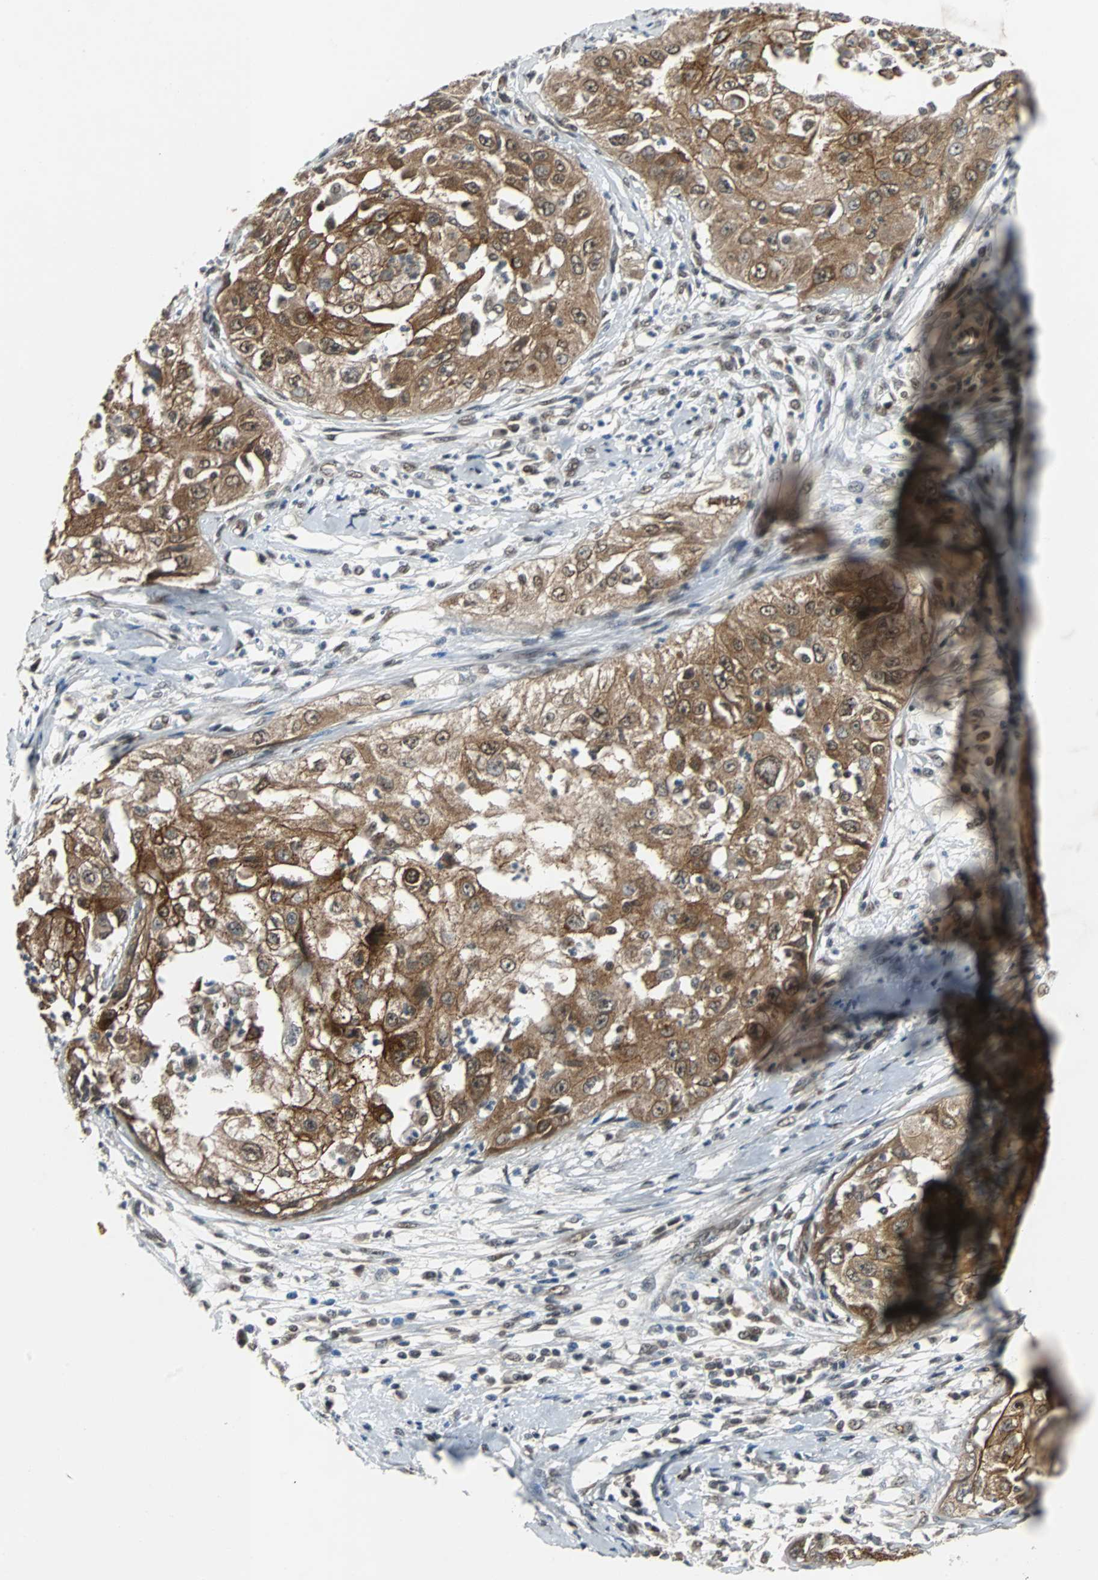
{"staining": {"intensity": "strong", "quantity": ">75%", "location": "cytoplasmic/membranous"}, "tissue": "cervical cancer", "cell_type": "Tumor cells", "image_type": "cancer", "snomed": [{"axis": "morphology", "description": "Squamous cell carcinoma, NOS"}, {"axis": "topography", "description": "Cervix"}], "caption": "Immunohistochemistry of cervical squamous cell carcinoma reveals high levels of strong cytoplasmic/membranous expression in about >75% of tumor cells.", "gene": "LSR", "patient": {"sex": "female", "age": 64}}